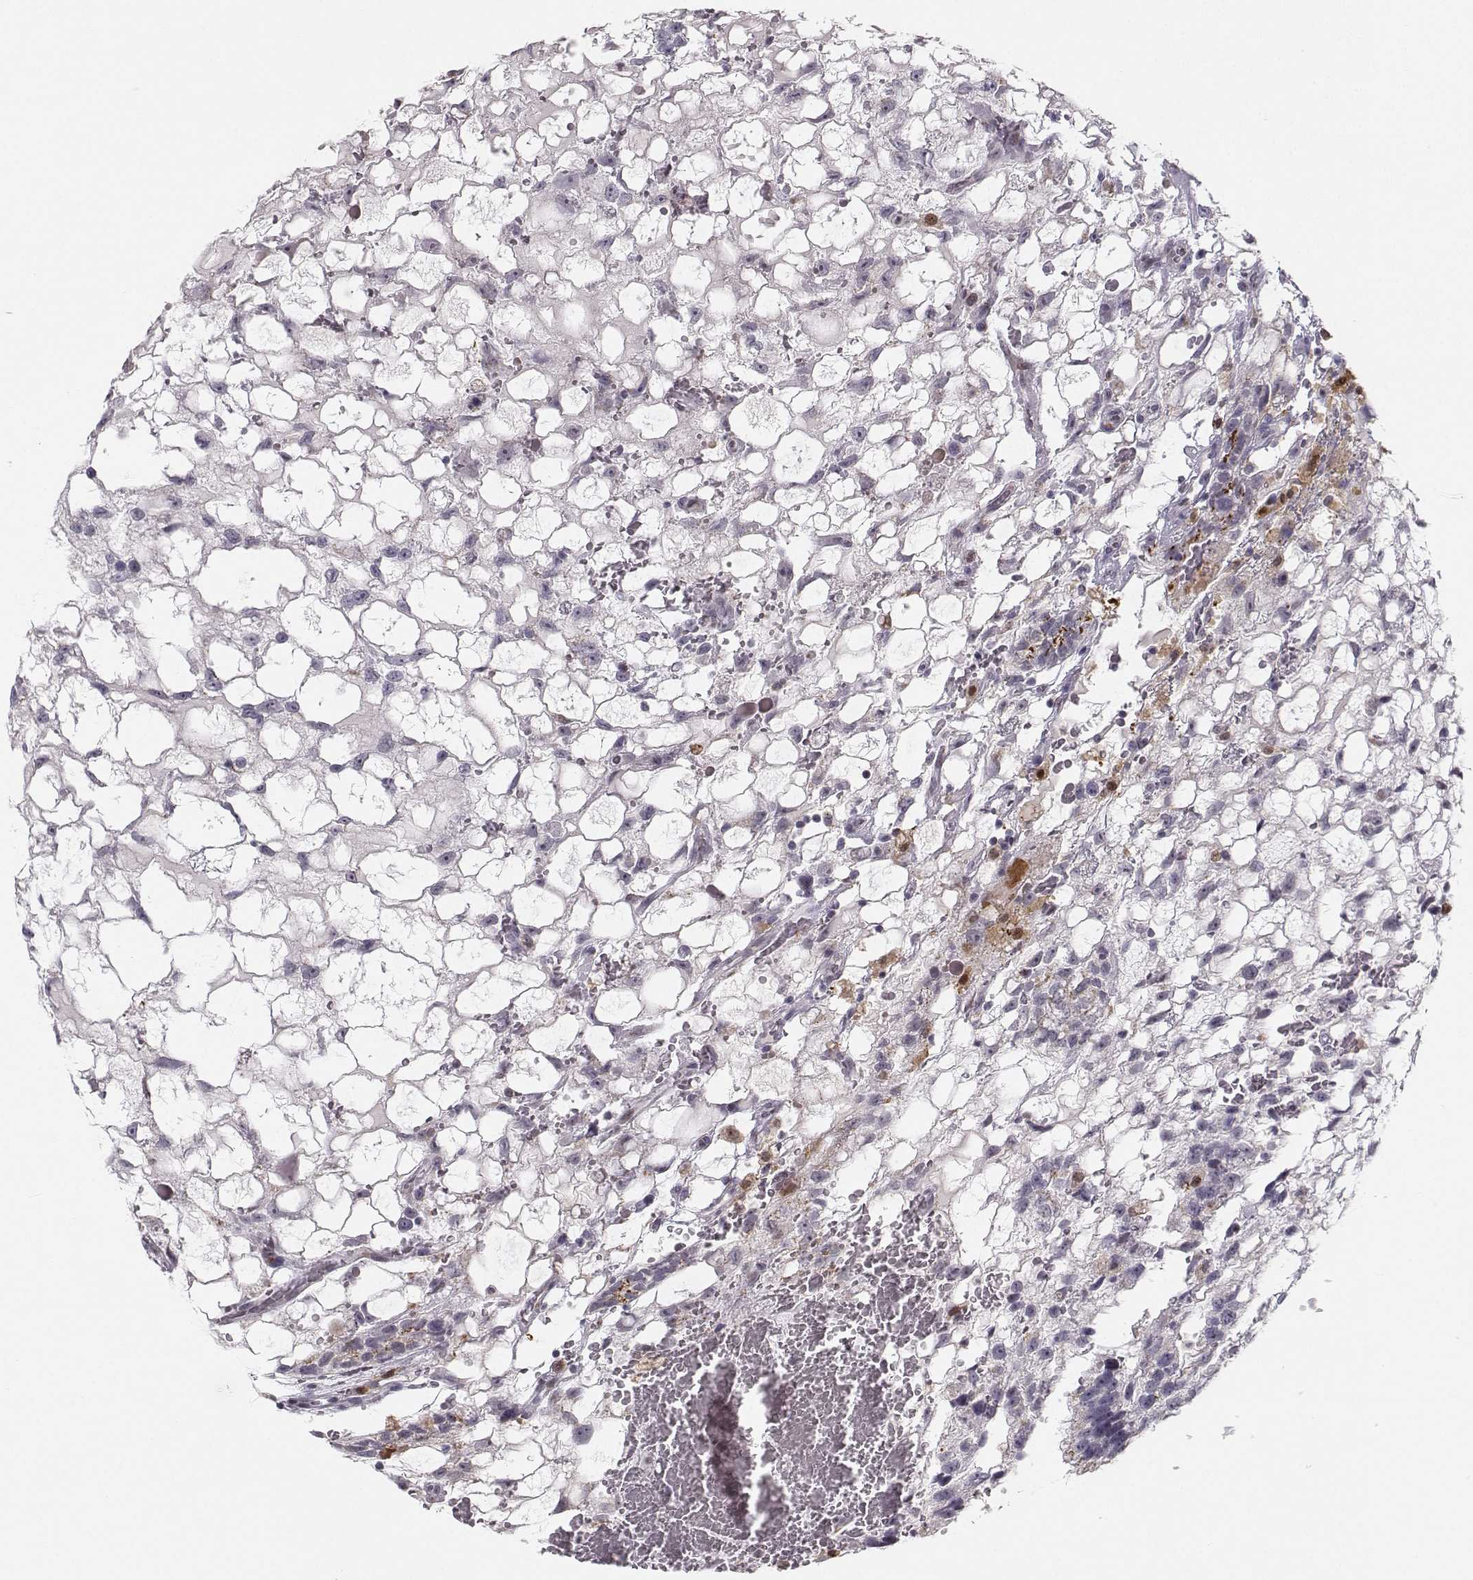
{"staining": {"intensity": "moderate", "quantity": "<25%", "location": "cytoplasmic/membranous"}, "tissue": "testis cancer", "cell_type": "Tumor cells", "image_type": "cancer", "snomed": [{"axis": "morphology", "description": "Normal tissue, NOS"}, {"axis": "morphology", "description": "Carcinoma, Embryonal, NOS"}, {"axis": "topography", "description": "Testis"}, {"axis": "topography", "description": "Epididymis"}], "caption": "Immunohistochemistry of human testis cancer (embryonal carcinoma) reveals low levels of moderate cytoplasmic/membranous expression in approximately <25% of tumor cells.", "gene": "HTR7", "patient": {"sex": "male", "age": 32}}